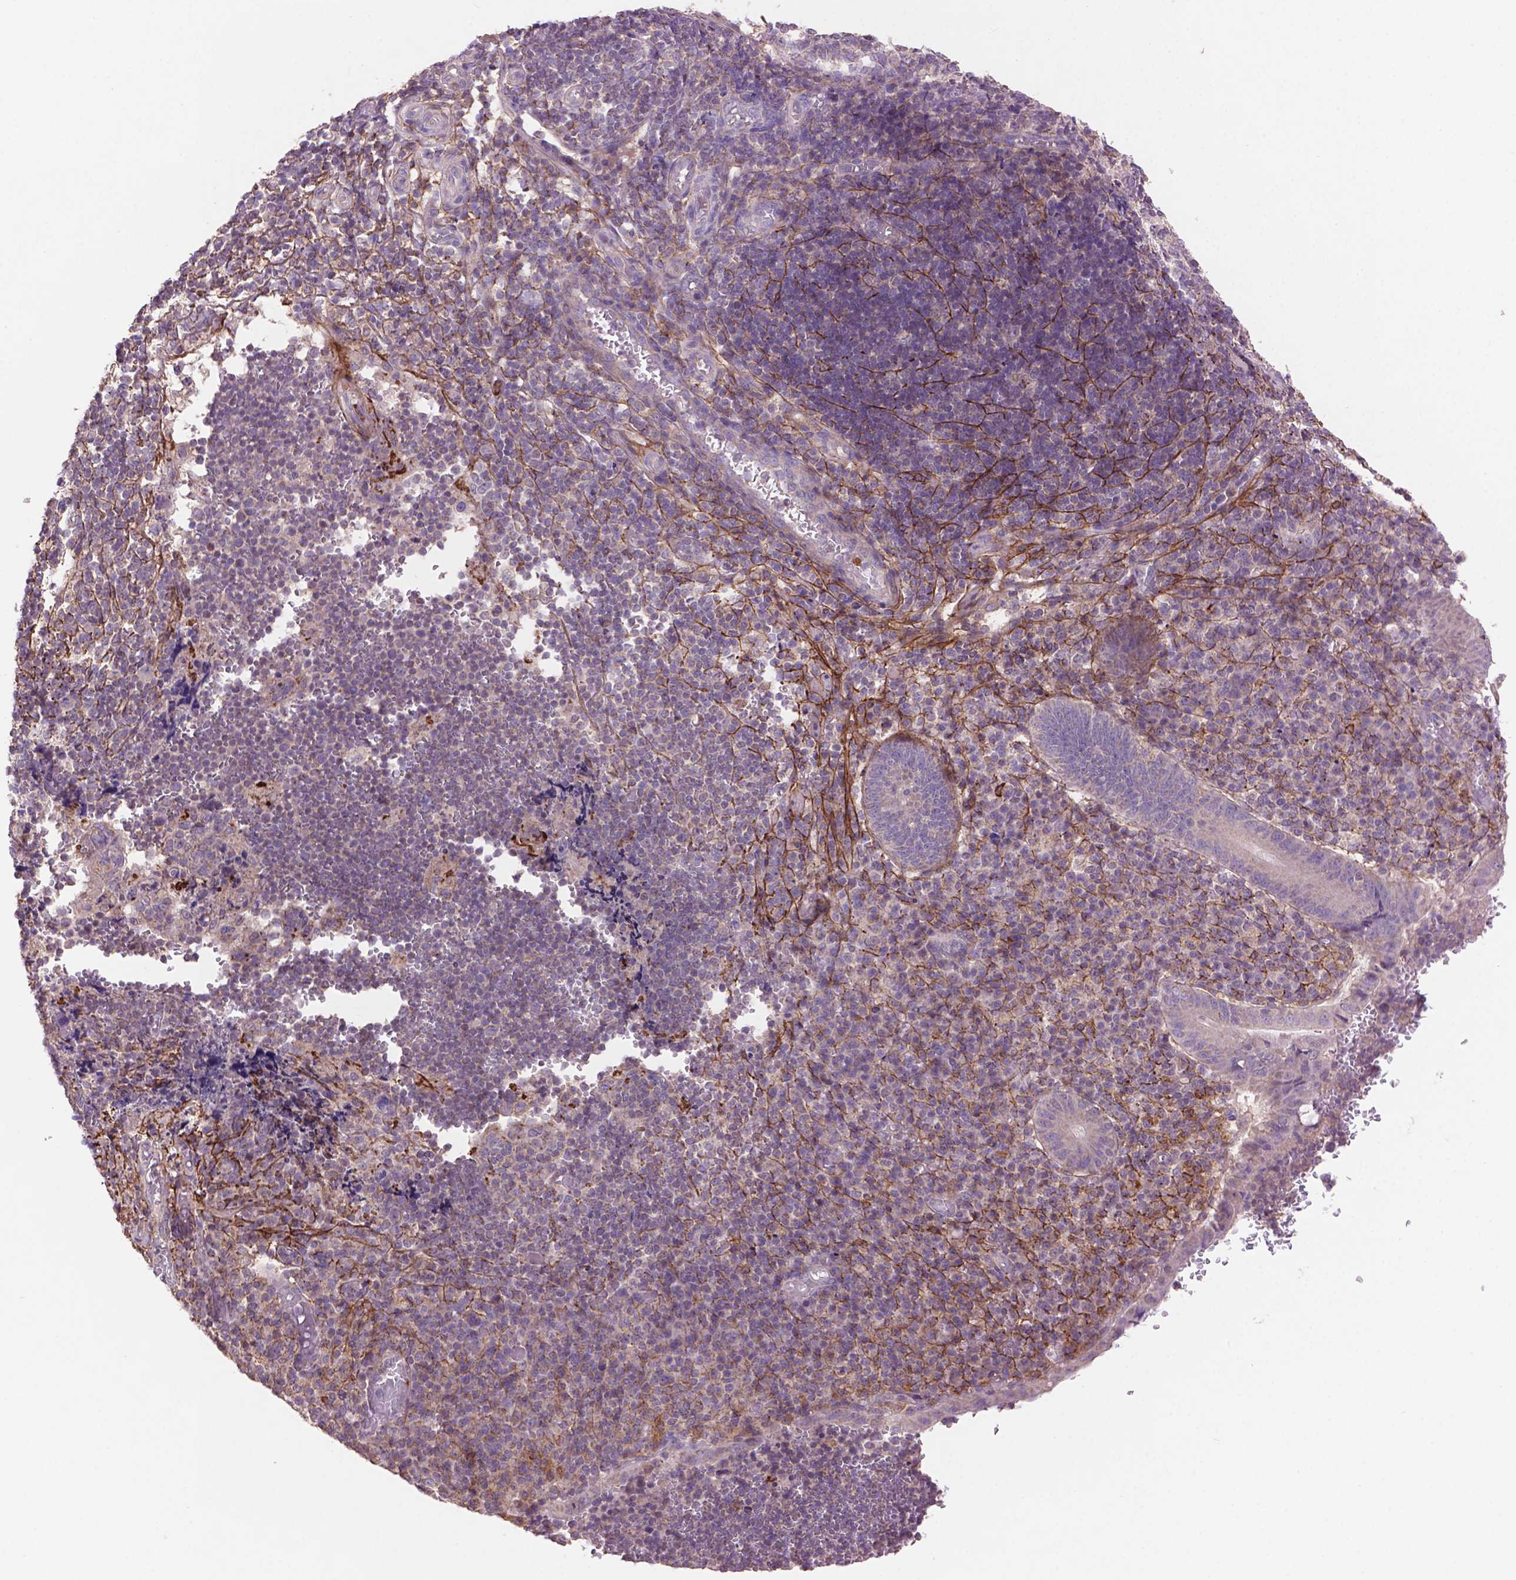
{"staining": {"intensity": "weak", "quantity": "25%-75%", "location": "cytoplasmic/membranous"}, "tissue": "appendix", "cell_type": "Glandular cells", "image_type": "normal", "snomed": [{"axis": "morphology", "description": "Normal tissue, NOS"}, {"axis": "topography", "description": "Appendix"}], "caption": "DAB (3,3'-diaminobenzidine) immunohistochemical staining of benign human appendix demonstrates weak cytoplasmic/membranous protein positivity in about 25%-75% of glandular cells.", "gene": "LRRC3C", "patient": {"sex": "male", "age": 18}}